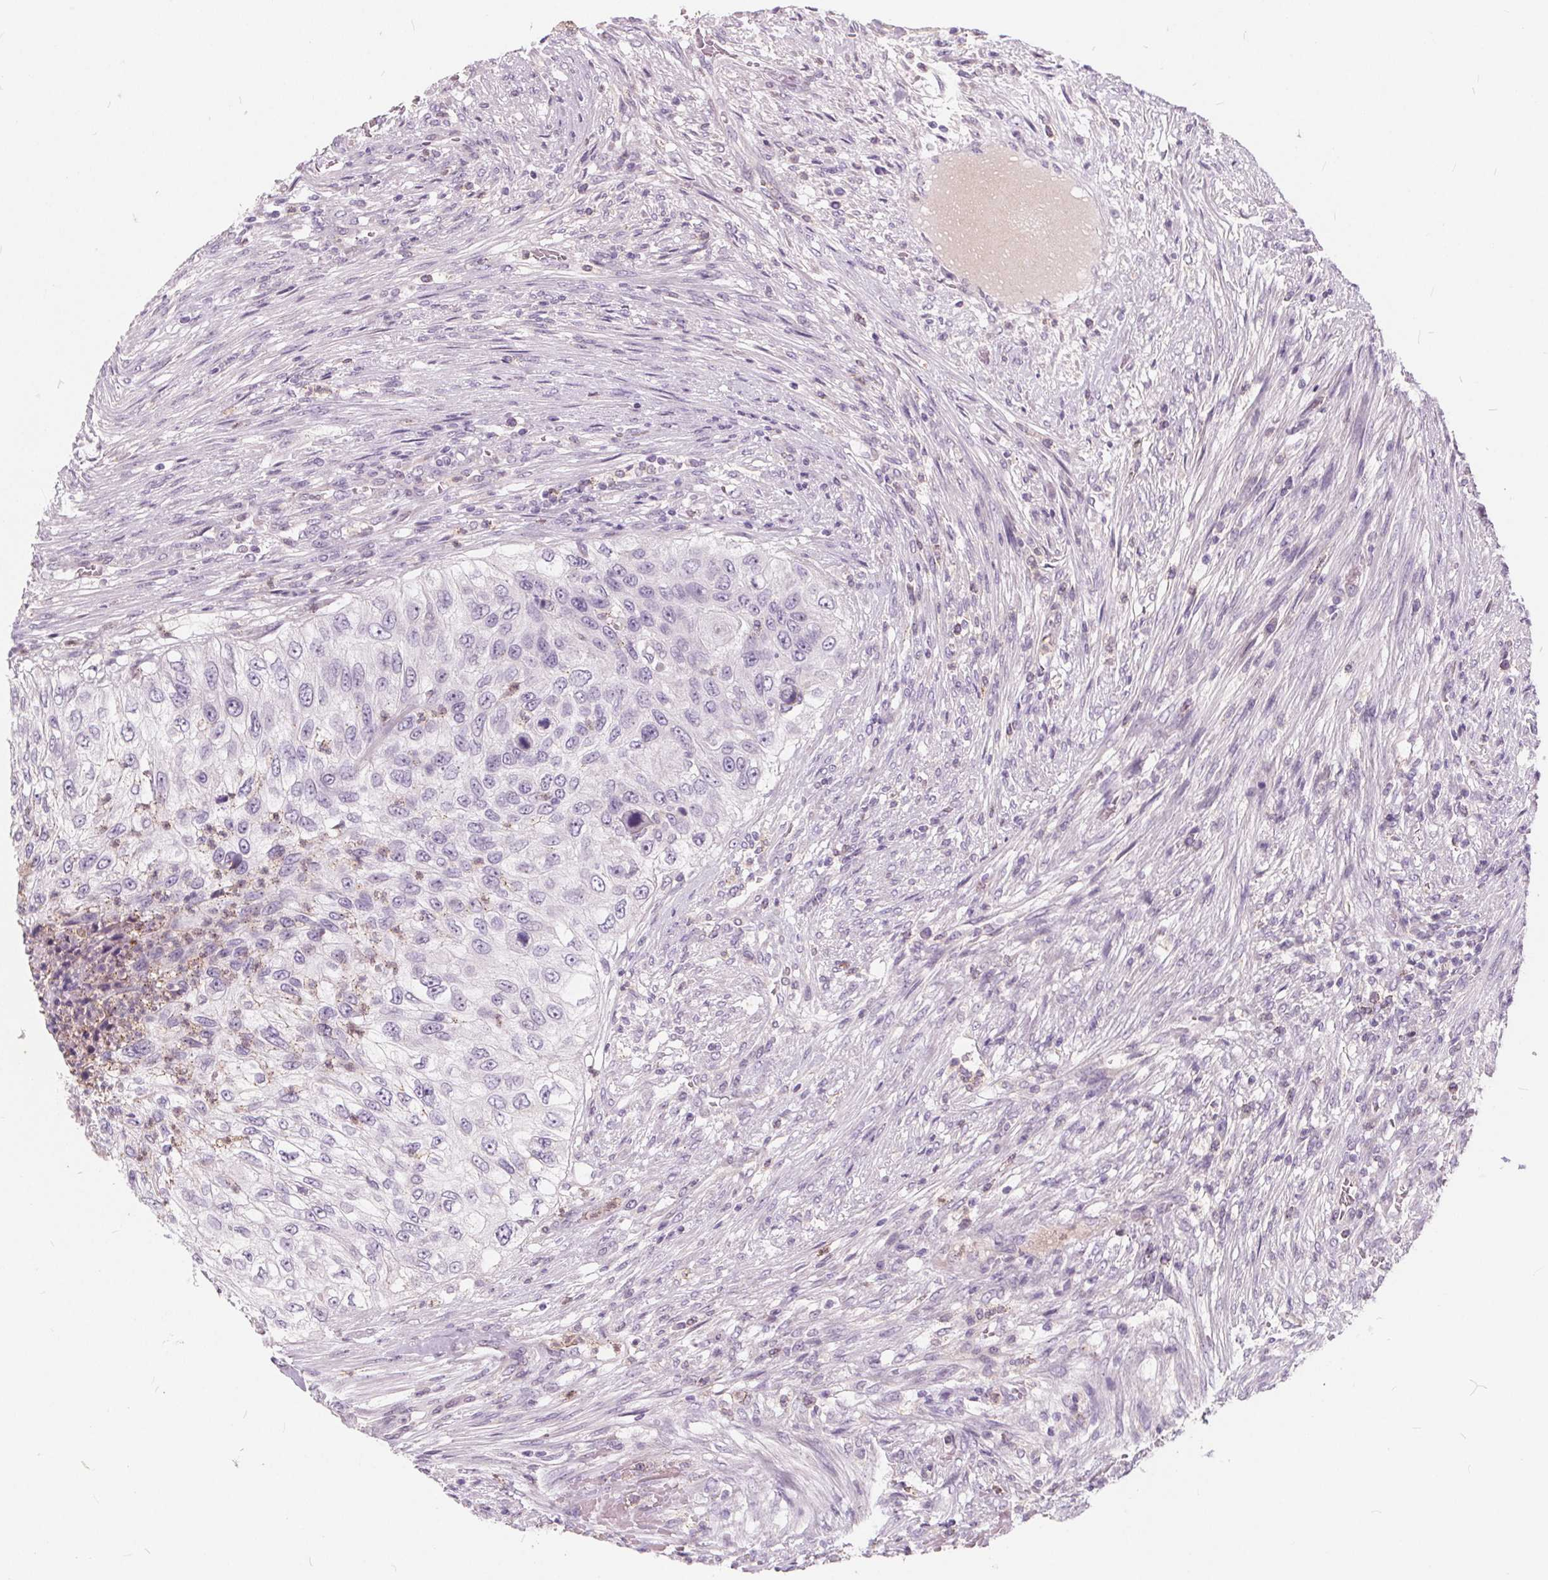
{"staining": {"intensity": "negative", "quantity": "none", "location": "none"}, "tissue": "urothelial cancer", "cell_type": "Tumor cells", "image_type": "cancer", "snomed": [{"axis": "morphology", "description": "Urothelial carcinoma, High grade"}, {"axis": "topography", "description": "Urinary bladder"}], "caption": "There is no significant staining in tumor cells of high-grade urothelial carcinoma.", "gene": "HAAO", "patient": {"sex": "female", "age": 60}}